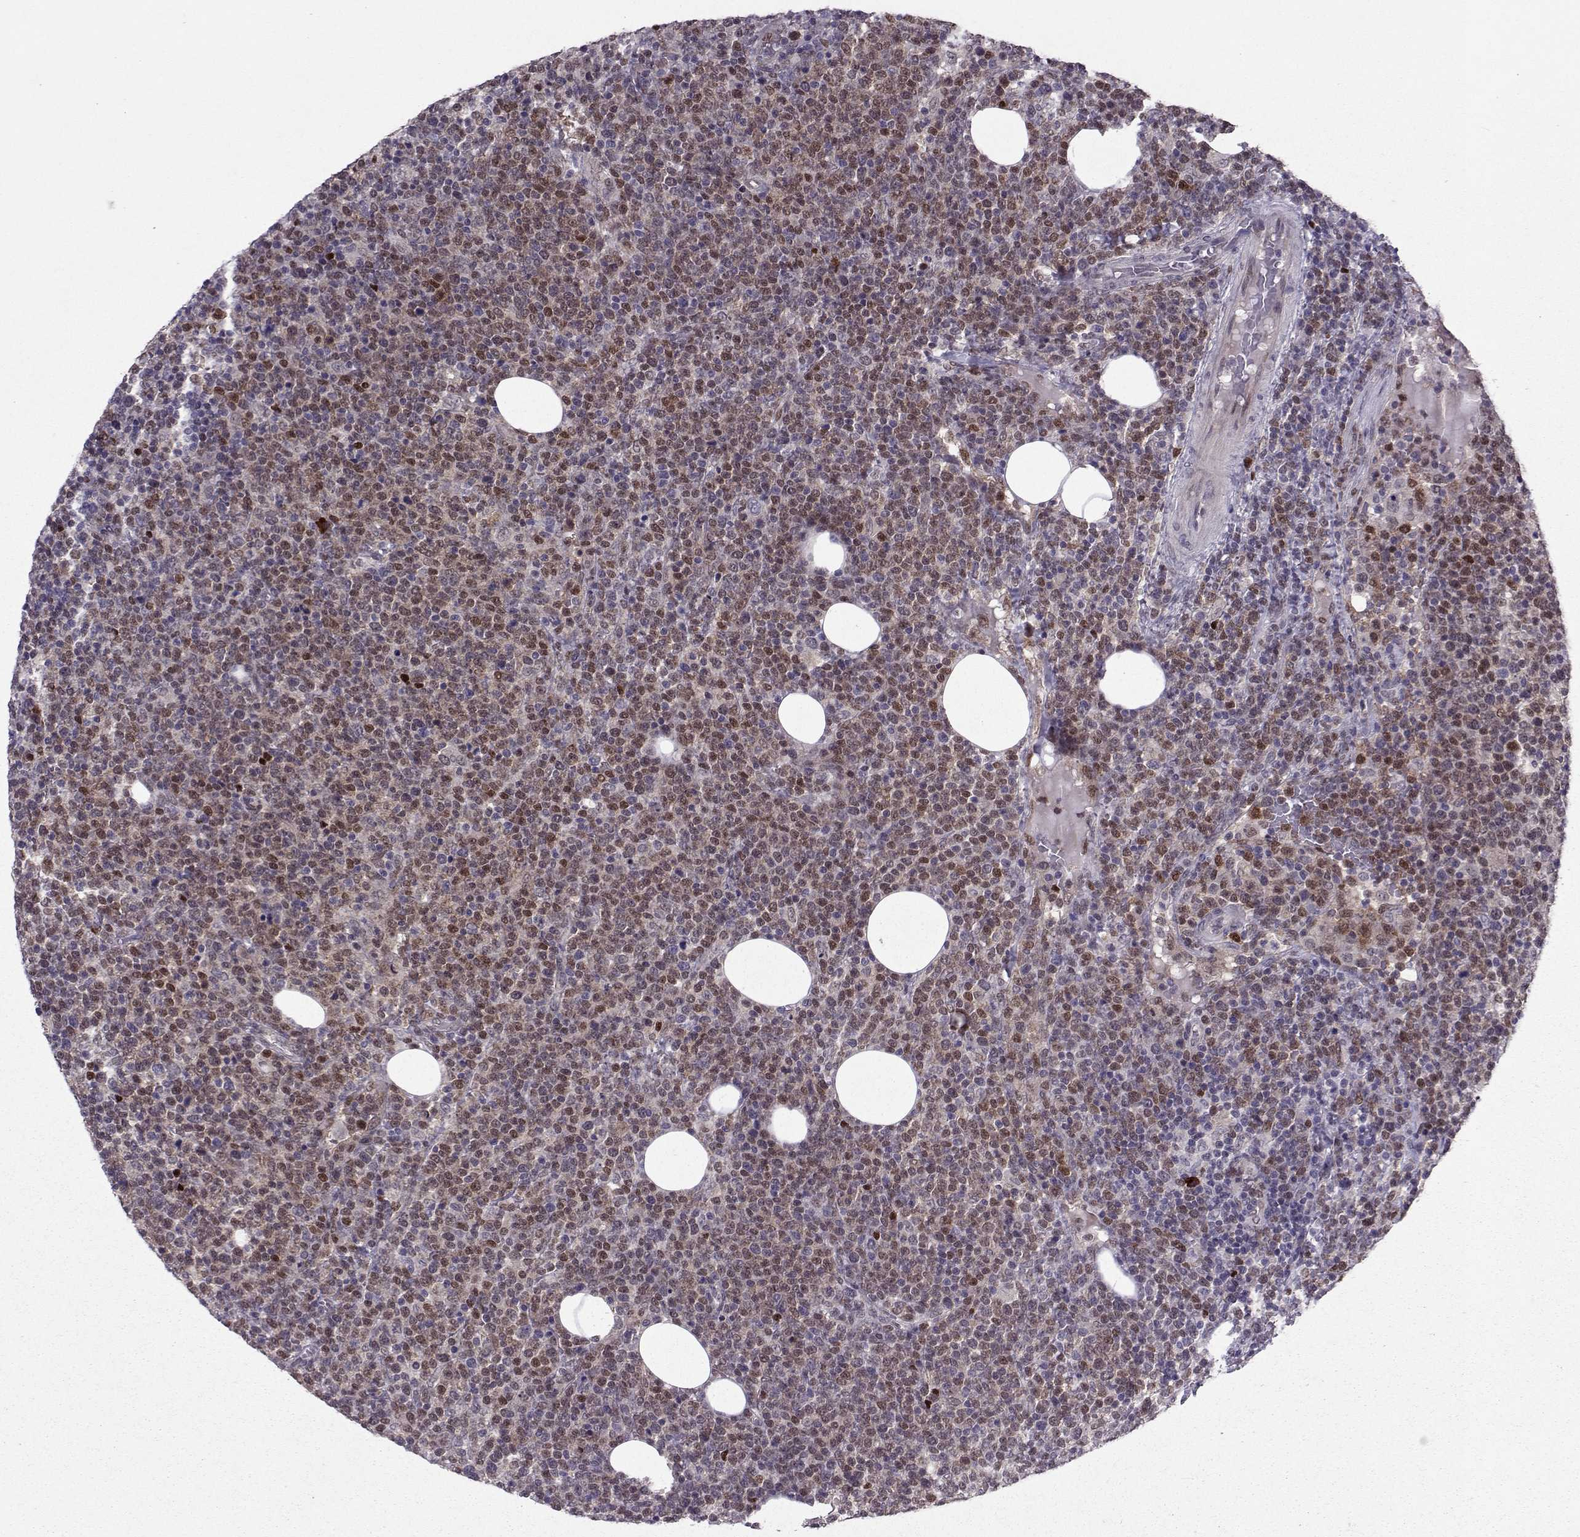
{"staining": {"intensity": "moderate", "quantity": "<25%", "location": "cytoplasmic/membranous"}, "tissue": "lymphoma", "cell_type": "Tumor cells", "image_type": "cancer", "snomed": [{"axis": "morphology", "description": "Malignant lymphoma, non-Hodgkin's type, High grade"}, {"axis": "topography", "description": "Lymph node"}], "caption": "Protein positivity by immunohistochemistry (IHC) displays moderate cytoplasmic/membranous positivity in about <25% of tumor cells in lymphoma.", "gene": "CDK4", "patient": {"sex": "male", "age": 61}}